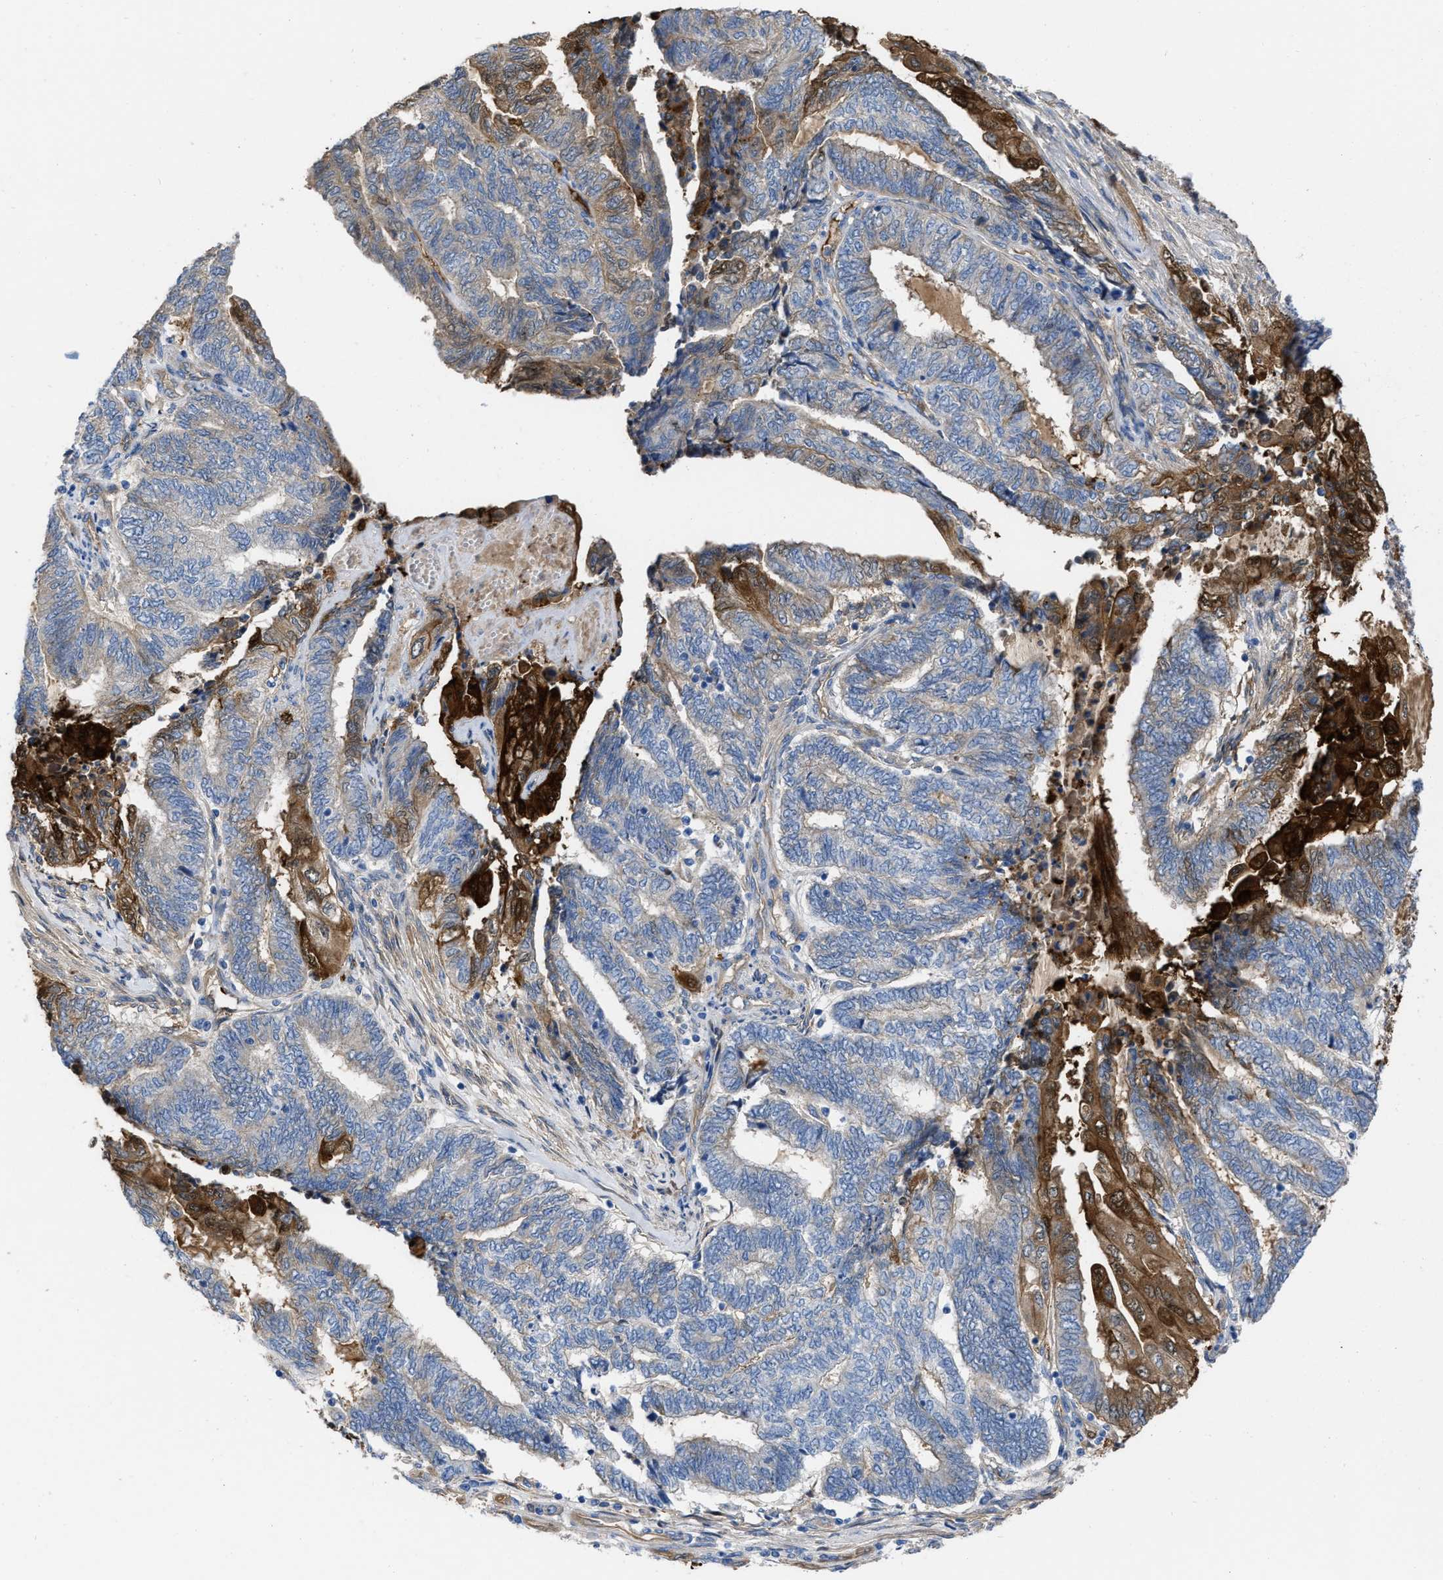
{"staining": {"intensity": "weak", "quantity": "<25%", "location": "cytoplasmic/membranous"}, "tissue": "endometrial cancer", "cell_type": "Tumor cells", "image_type": "cancer", "snomed": [{"axis": "morphology", "description": "Adenocarcinoma, NOS"}, {"axis": "topography", "description": "Uterus"}, {"axis": "topography", "description": "Endometrium"}], "caption": "Immunohistochemistry (IHC) photomicrograph of neoplastic tissue: endometrial cancer (adenocarcinoma) stained with DAB (3,3'-diaminobenzidine) exhibits no significant protein expression in tumor cells. (DAB (3,3'-diaminobenzidine) IHC visualized using brightfield microscopy, high magnification).", "gene": "TRIOBP", "patient": {"sex": "female", "age": 70}}